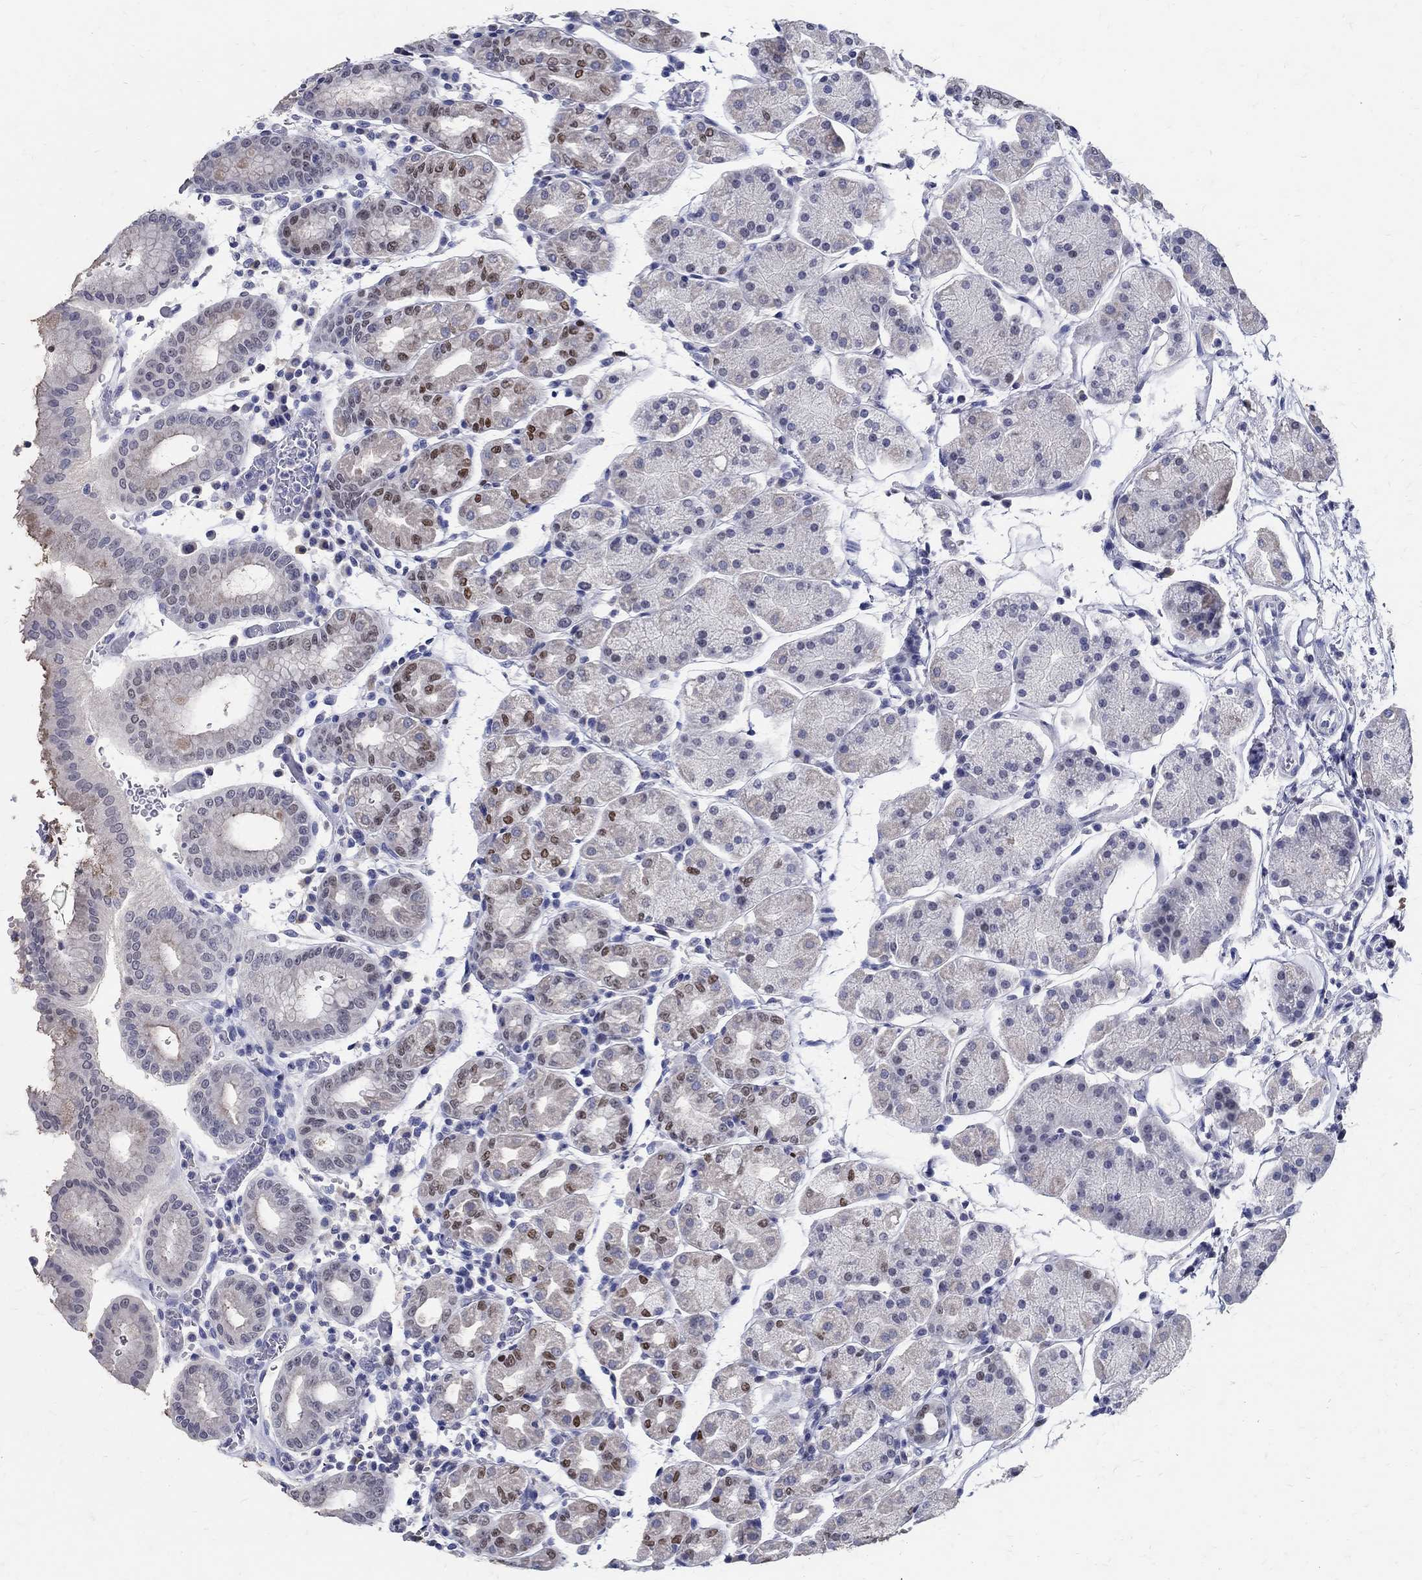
{"staining": {"intensity": "strong", "quantity": "<25%", "location": "nuclear"}, "tissue": "stomach", "cell_type": "Glandular cells", "image_type": "normal", "snomed": [{"axis": "morphology", "description": "Normal tissue, NOS"}, {"axis": "topography", "description": "Stomach"}], "caption": "Stomach stained with immunohistochemistry (IHC) reveals strong nuclear expression in approximately <25% of glandular cells.", "gene": "SOX2", "patient": {"sex": "male", "age": 54}}